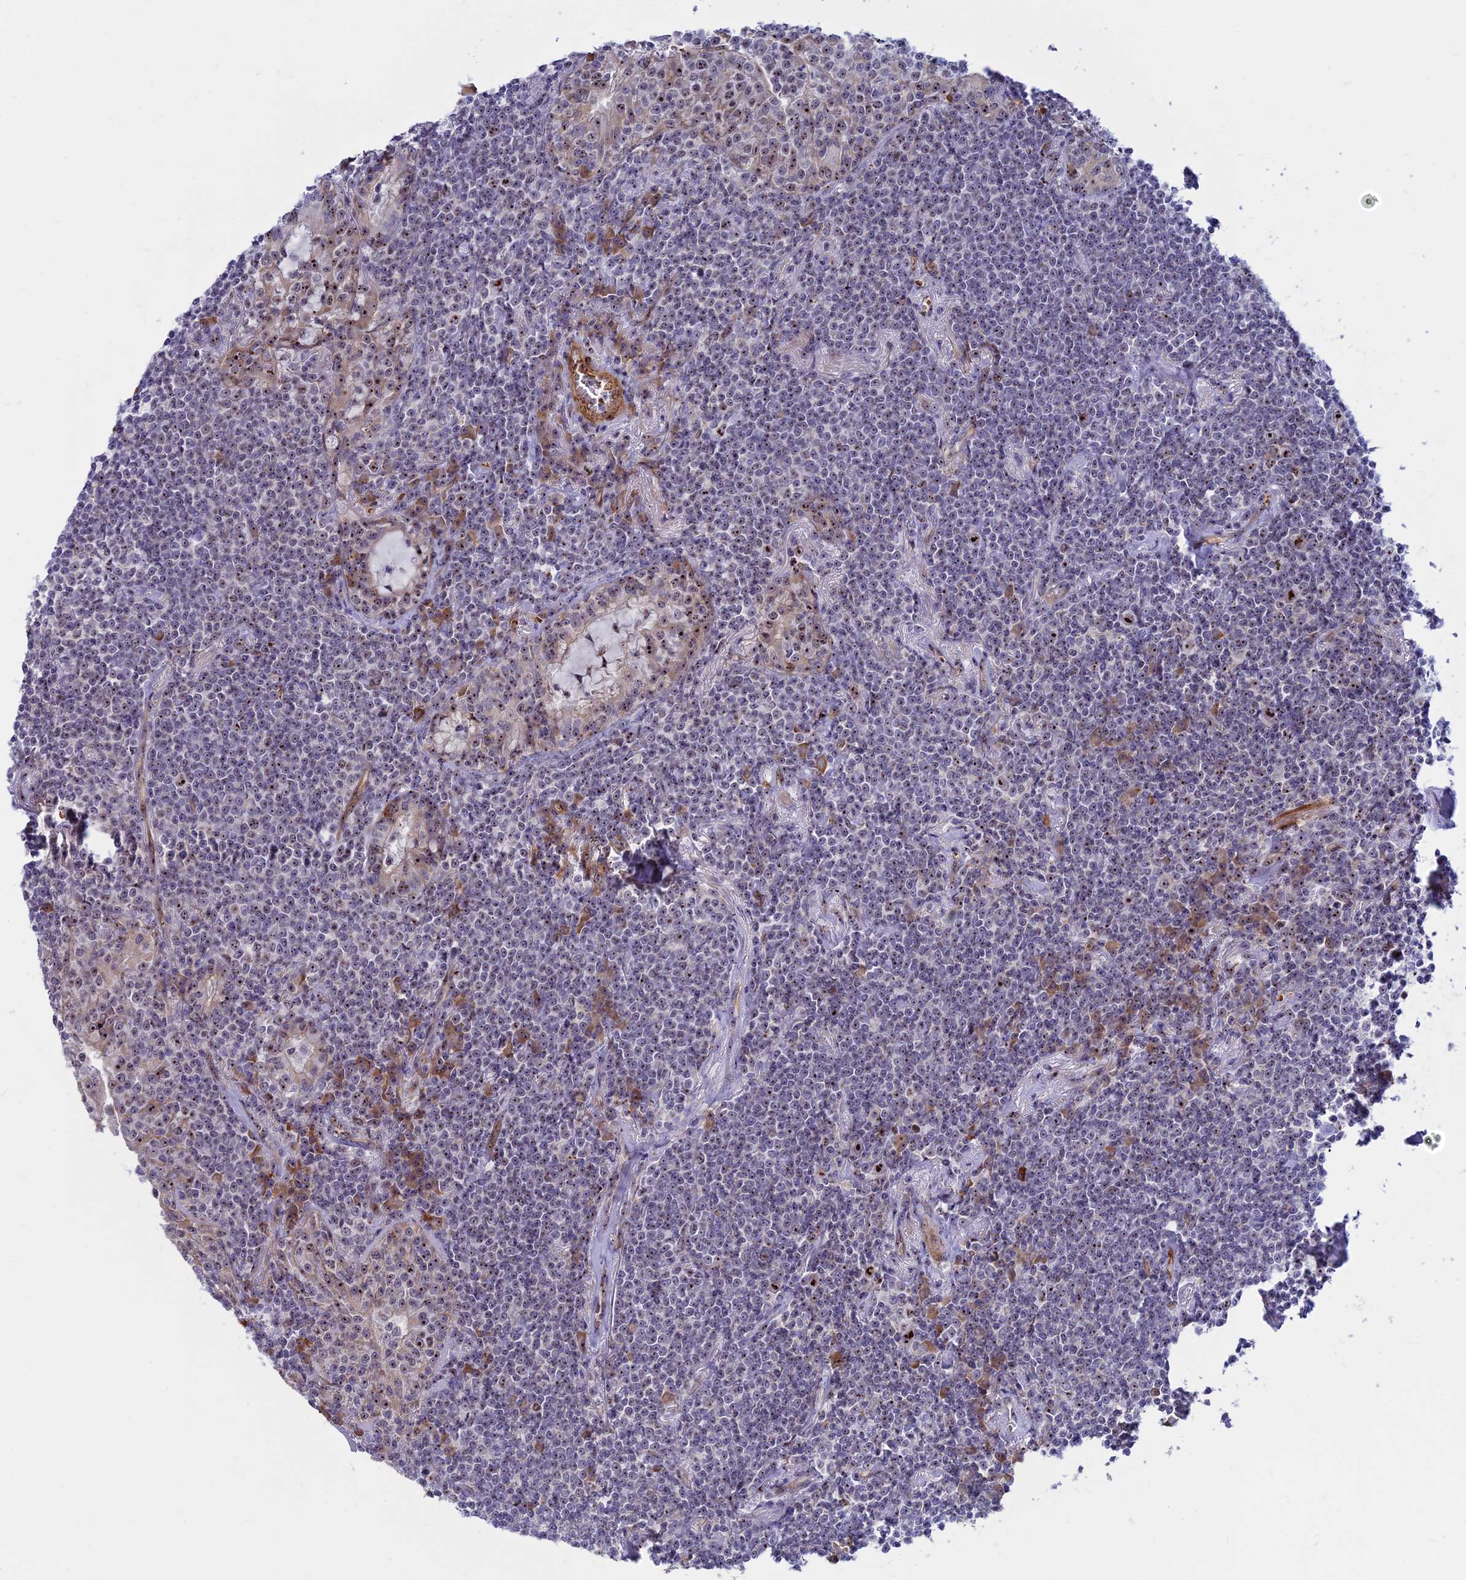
{"staining": {"intensity": "strong", "quantity": "<25%", "location": "nuclear"}, "tissue": "lymphoma", "cell_type": "Tumor cells", "image_type": "cancer", "snomed": [{"axis": "morphology", "description": "Malignant lymphoma, non-Hodgkin's type, Low grade"}, {"axis": "topography", "description": "Lung"}], "caption": "Low-grade malignant lymphoma, non-Hodgkin's type stained with a protein marker reveals strong staining in tumor cells.", "gene": "DBNDD1", "patient": {"sex": "female", "age": 71}}